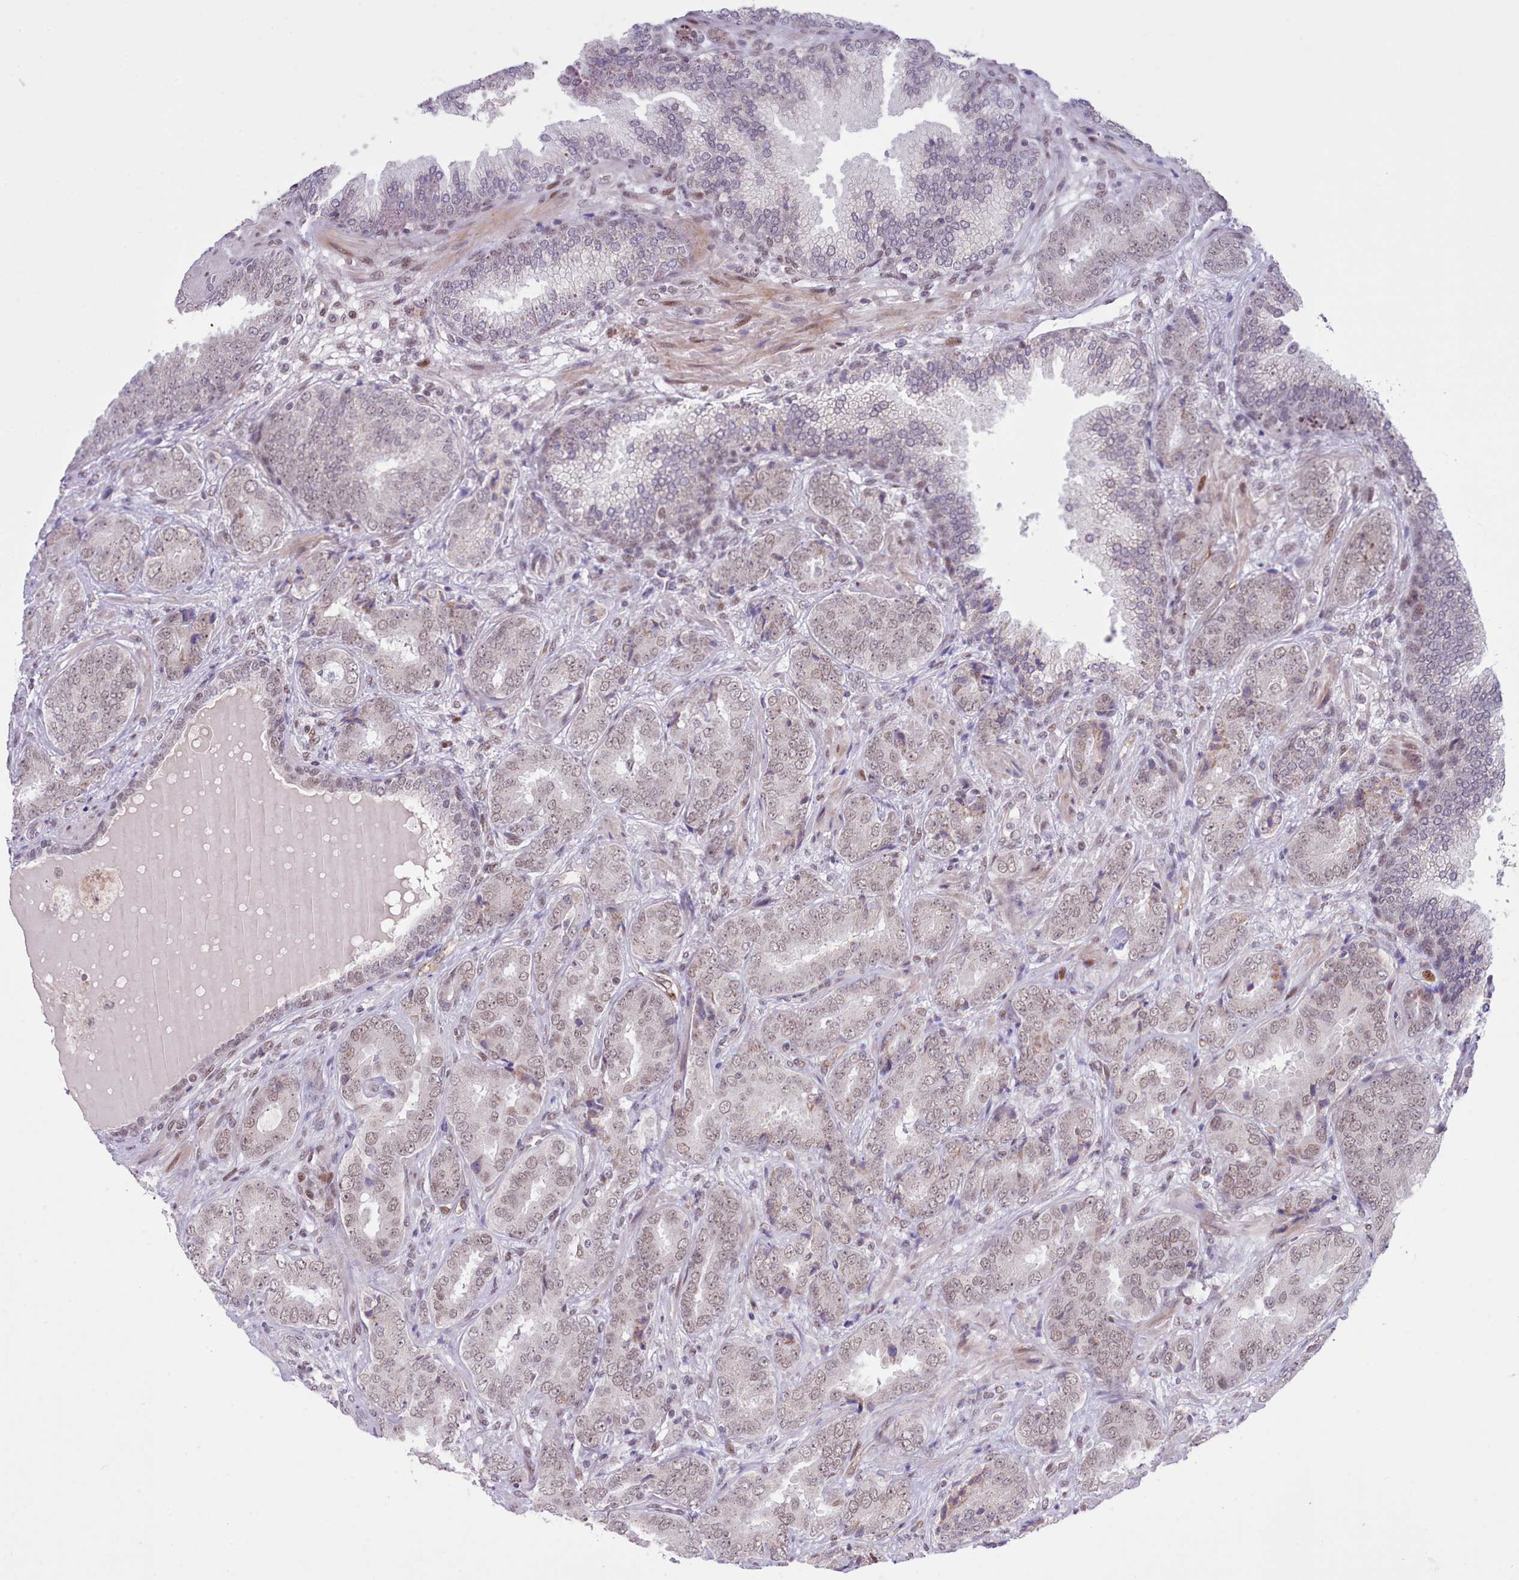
{"staining": {"intensity": "weak", "quantity": ">75%", "location": "nuclear"}, "tissue": "prostate cancer", "cell_type": "Tumor cells", "image_type": "cancer", "snomed": [{"axis": "morphology", "description": "Adenocarcinoma, High grade"}, {"axis": "topography", "description": "Prostate"}], "caption": "A histopathology image of prostate cancer (adenocarcinoma (high-grade)) stained for a protein exhibits weak nuclear brown staining in tumor cells.", "gene": "RFX1", "patient": {"sex": "male", "age": 71}}